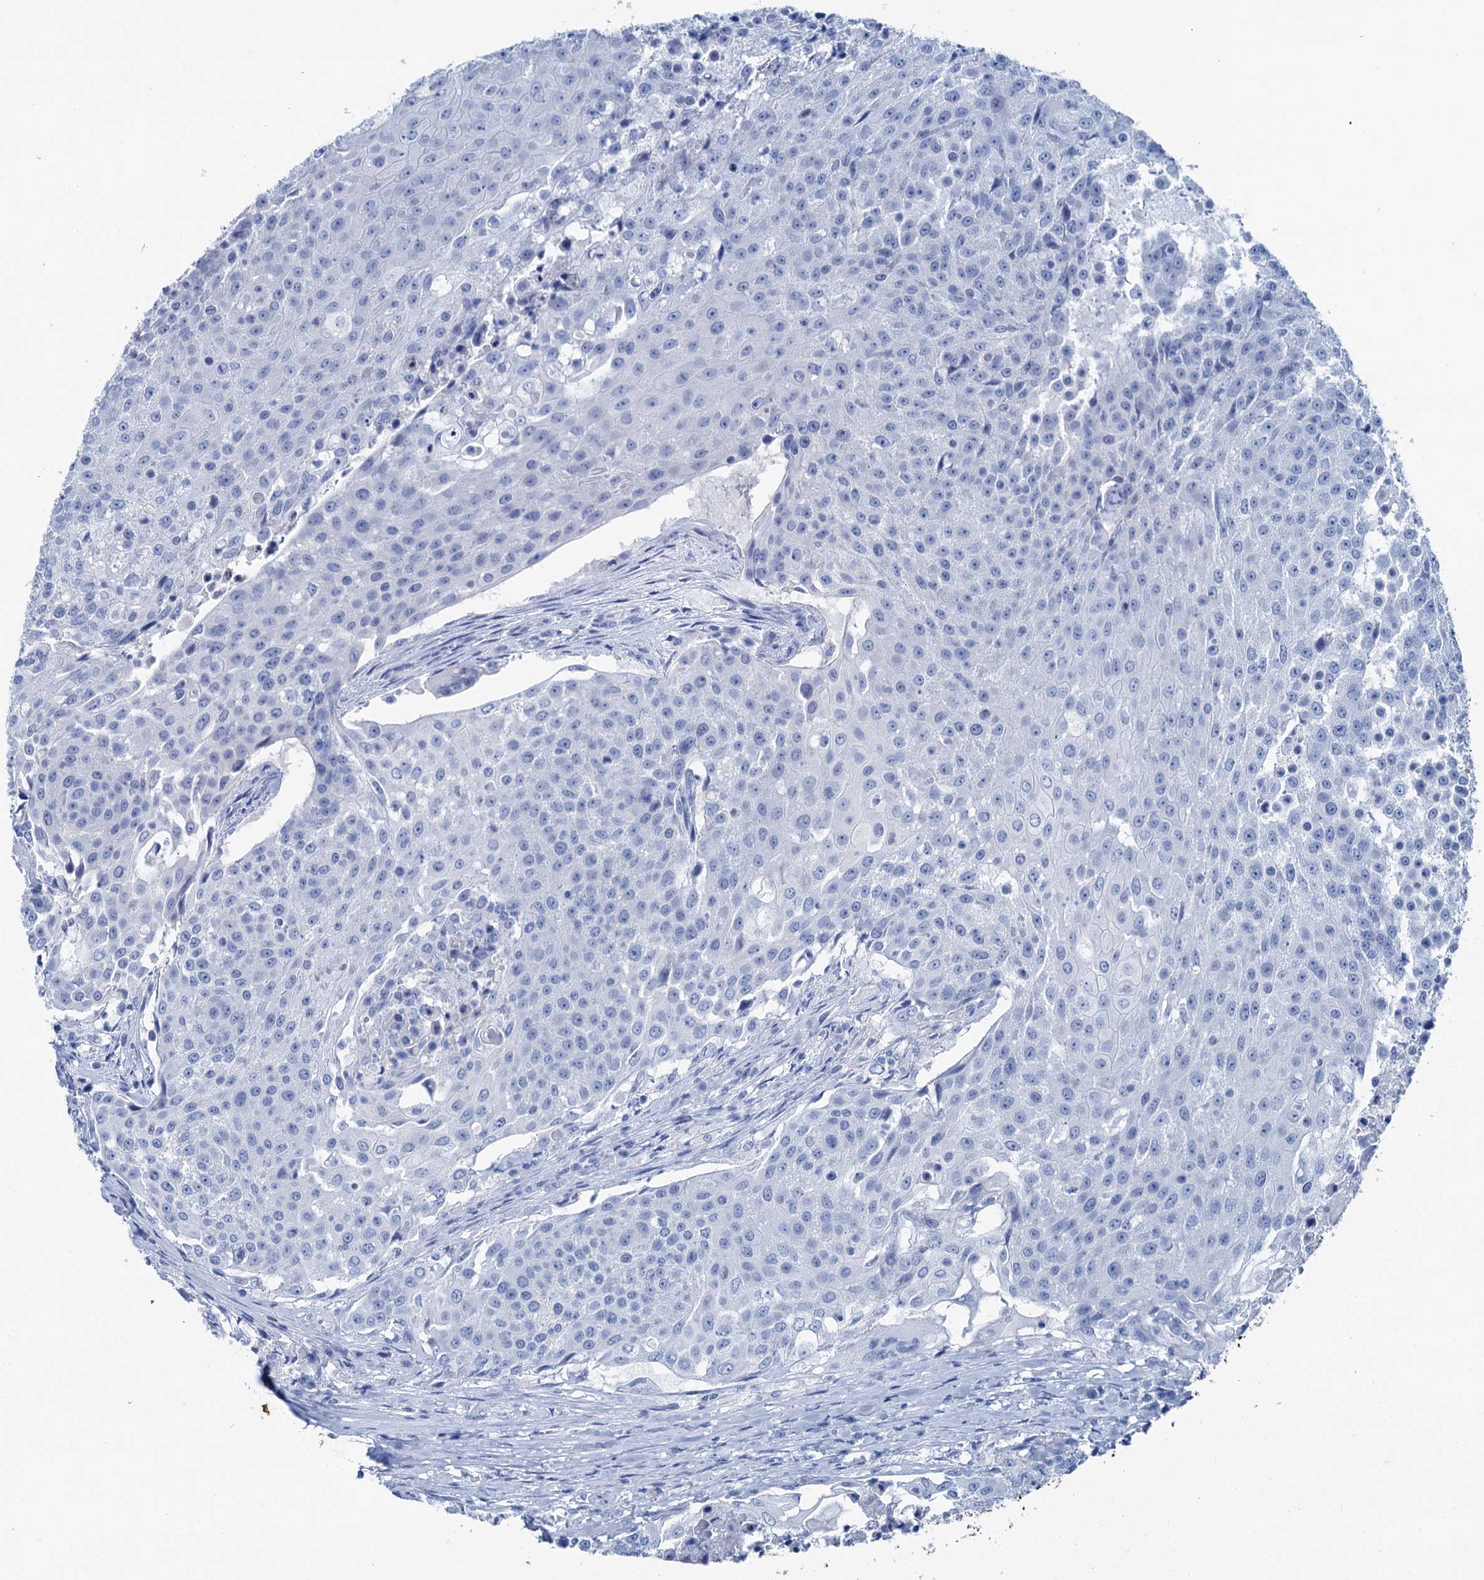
{"staining": {"intensity": "negative", "quantity": "none", "location": "none"}, "tissue": "urothelial cancer", "cell_type": "Tumor cells", "image_type": "cancer", "snomed": [{"axis": "morphology", "description": "Urothelial carcinoma, High grade"}, {"axis": "topography", "description": "Urinary bladder"}], "caption": "Tumor cells show no significant protein positivity in high-grade urothelial carcinoma.", "gene": "BRINP1", "patient": {"sex": "female", "age": 63}}